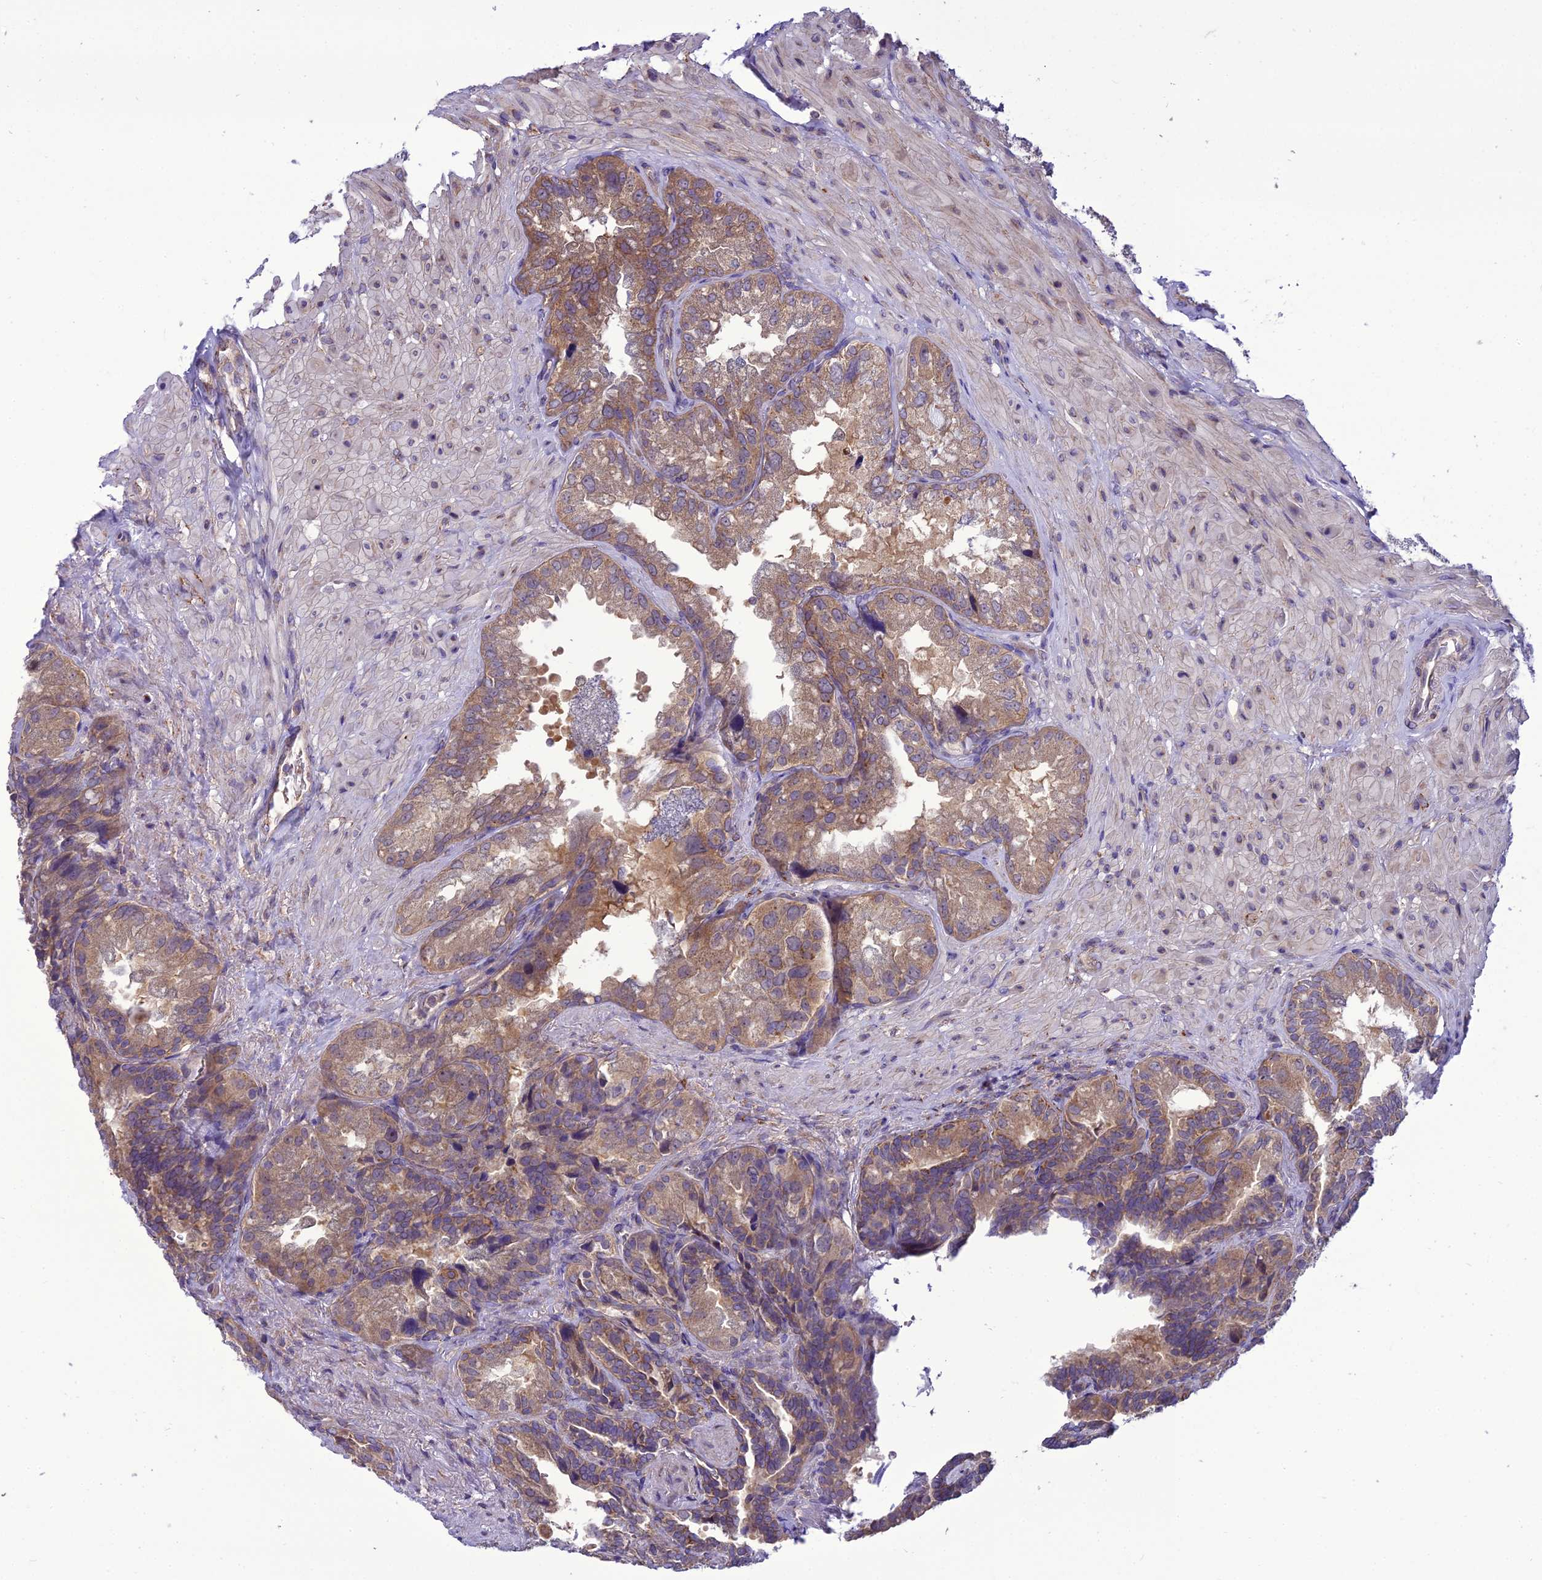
{"staining": {"intensity": "moderate", "quantity": ">75%", "location": "cytoplasmic/membranous"}, "tissue": "seminal vesicle", "cell_type": "Glandular cells", "image_type": "normal", "snomed": [{"axis": "morphology", "description": "Normal tissue, NOS"}, {"axis": "topography", "description": "Seminal veicle"}, {"axis": "topography", "description": "Peripheral nerve tissue"}], "caption": "Protein positivity by immunohistochemistry exhibits moderate cytoplasmic/membranous expression in approximately >75% of glandular cells in benign seminal vesicle. (IHC, brightfield microscopy, high magnification).", "gene": "ENSG00000260272", "patient": {"sex": "male", "age": 63}}